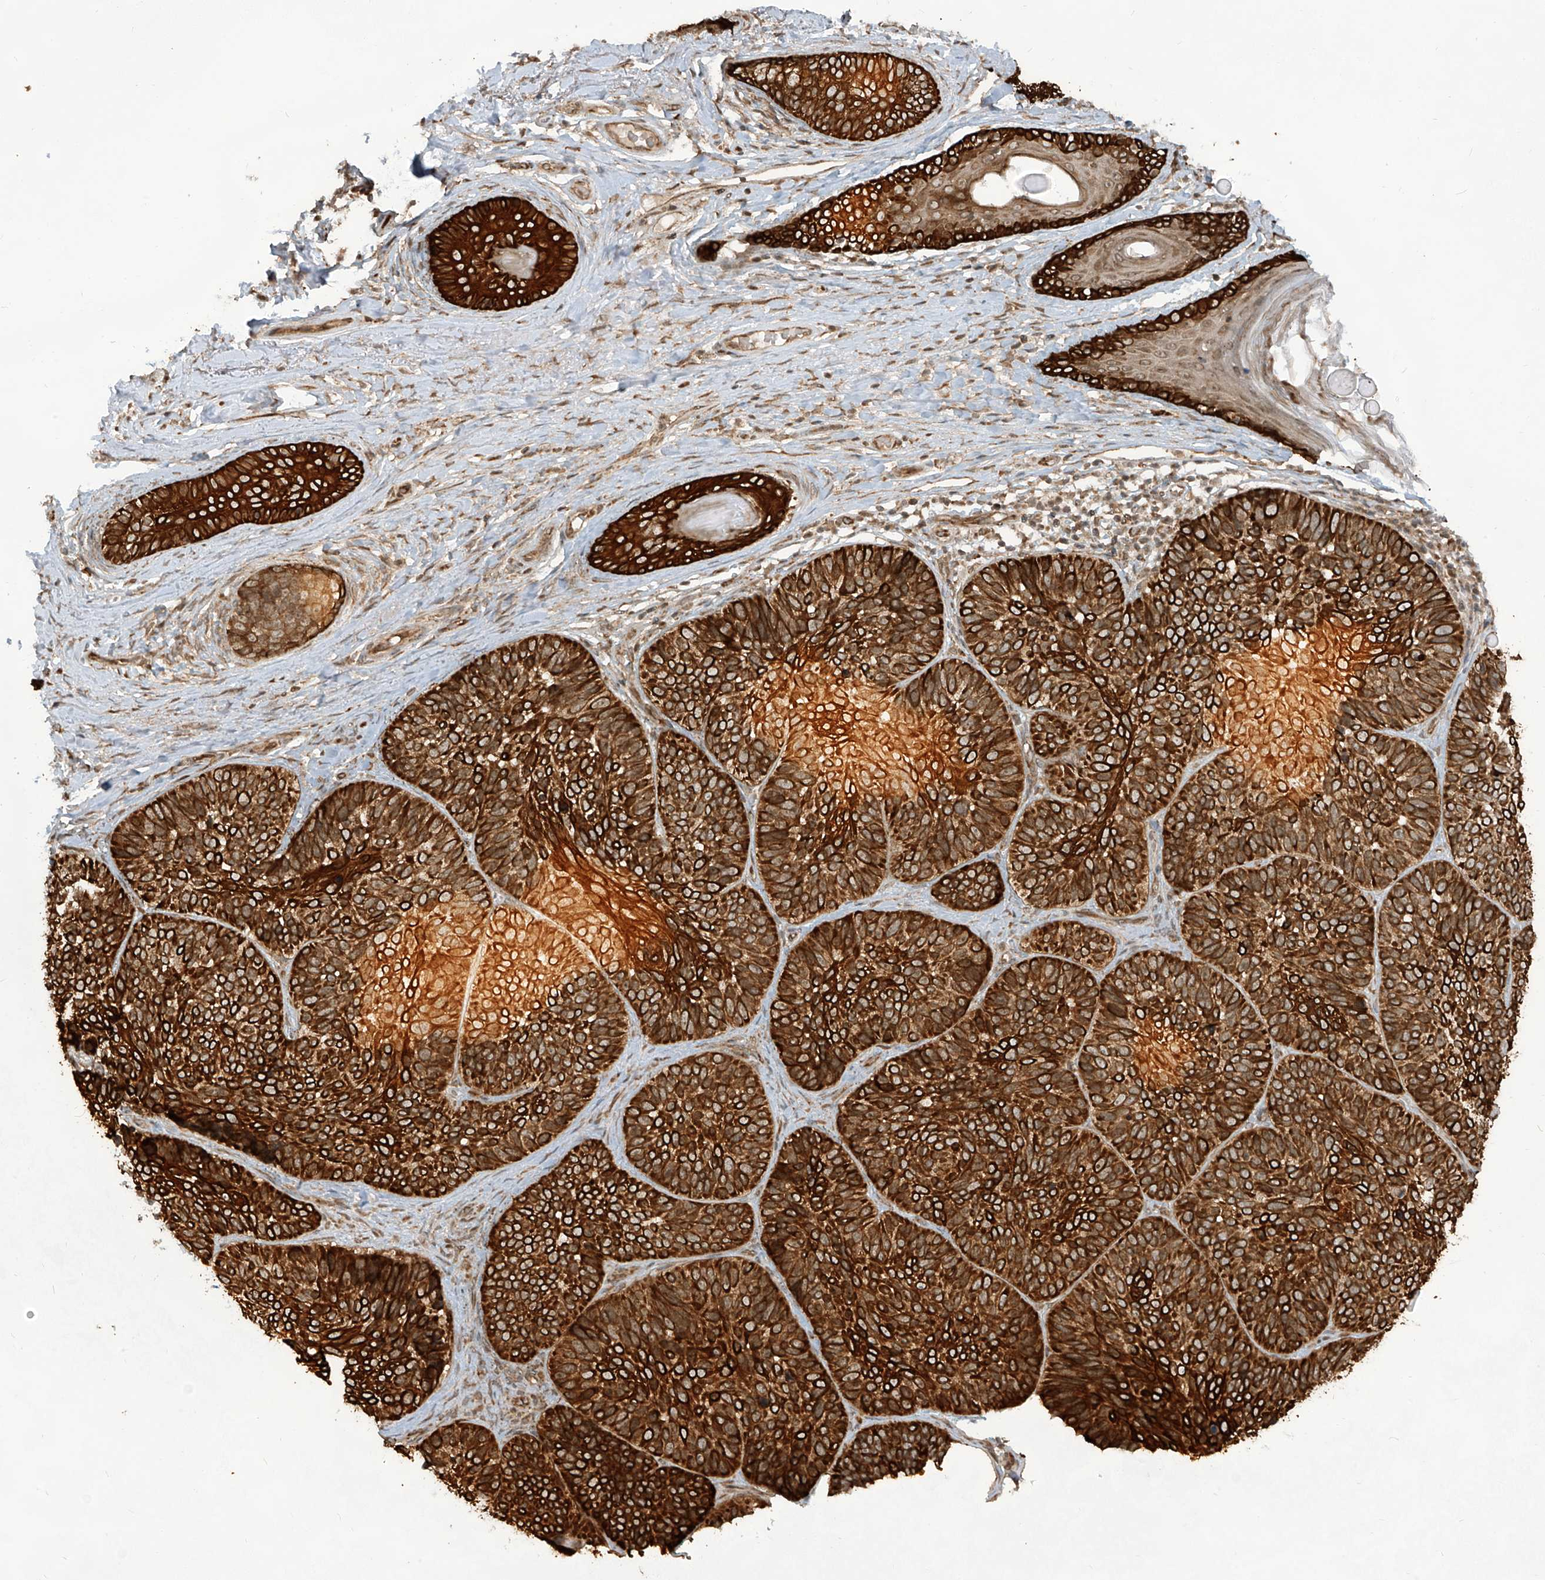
{"staining": {"intensity": "strong", "quantity": ">75%", "location": "cytoplasmic/membranous"}, "tissue": "skin cancer", "cell_type": "Tumor cells", "image_type": "cancer", "snomed": [{"axis": "morphology", "description": "Basal cell carcinoma"}, {"axis": "topography", "description": "Skin"}], "caption": "Immunohistochemical staining of skin cancer (basal cell carcinoma) exhibits high levels of strong cytoplasmic/membranous protein positivity in about >75% of tumor cells. The staining was performed using DAB, with brown indicating positive protein expression. Nuclei are stained blue with hematoxylin.", "gene": "TRIM67", "patient": {"sex": "male", "age": 62}}